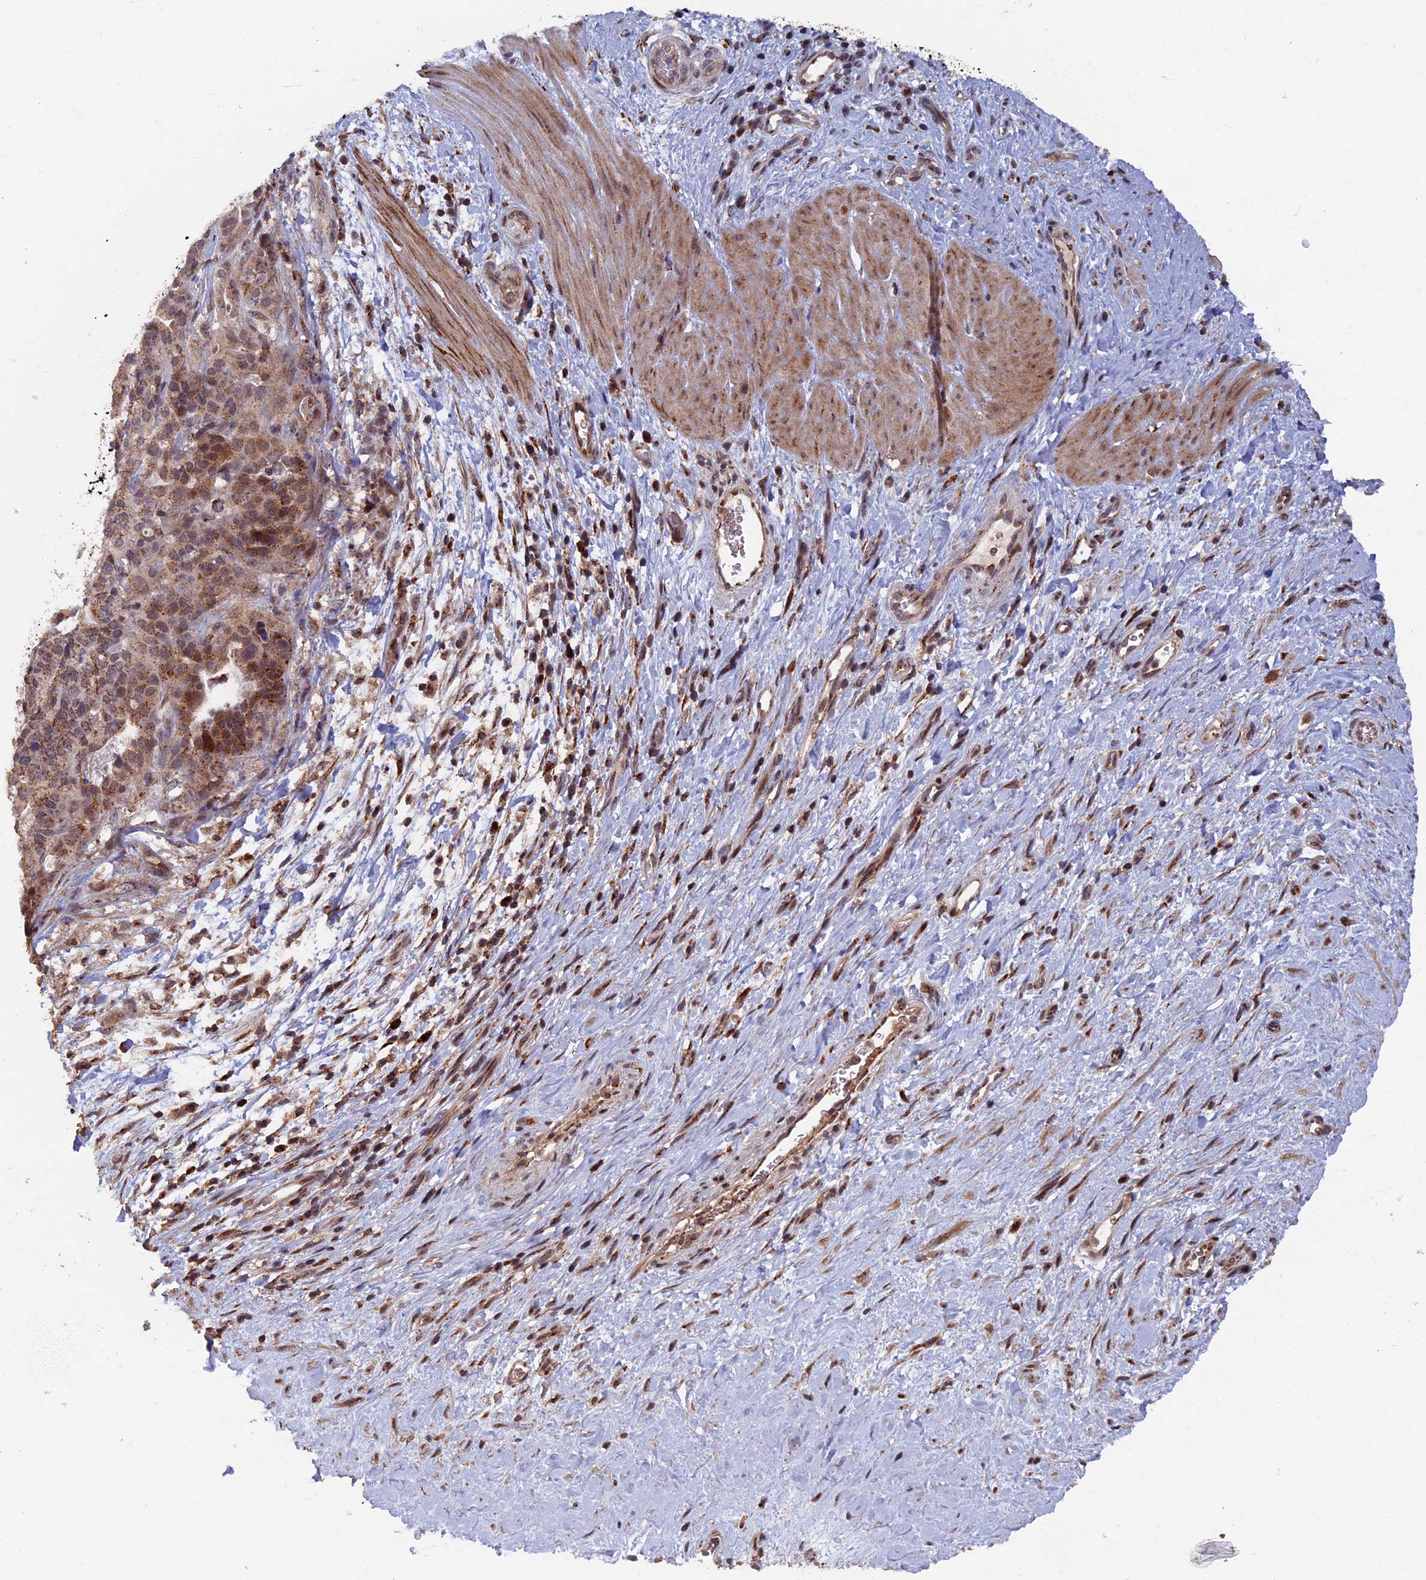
{"staining": {"intensity": "moderate", "quantity": ">75%", "location": "cytoplasmic/membranous"}, "tissue": "stomach cancer", "cell_type": "Tumor cells", "image_type": "cancer", "snomed": [{"axis": "morphology", "description": "Adenocarcinoma, NOS"}, {"axis": "topography", "description": "Stomach"}], "caption": "Immunohistochemical staining of human stomach cancer (adenocarcinoma) shows medium levels of moderate cytoplasmic/membranous positivity in approximately >75% of tumor cells.", "gene": "RASGRF1", "patient": {"sex": "male", "age": 48}}